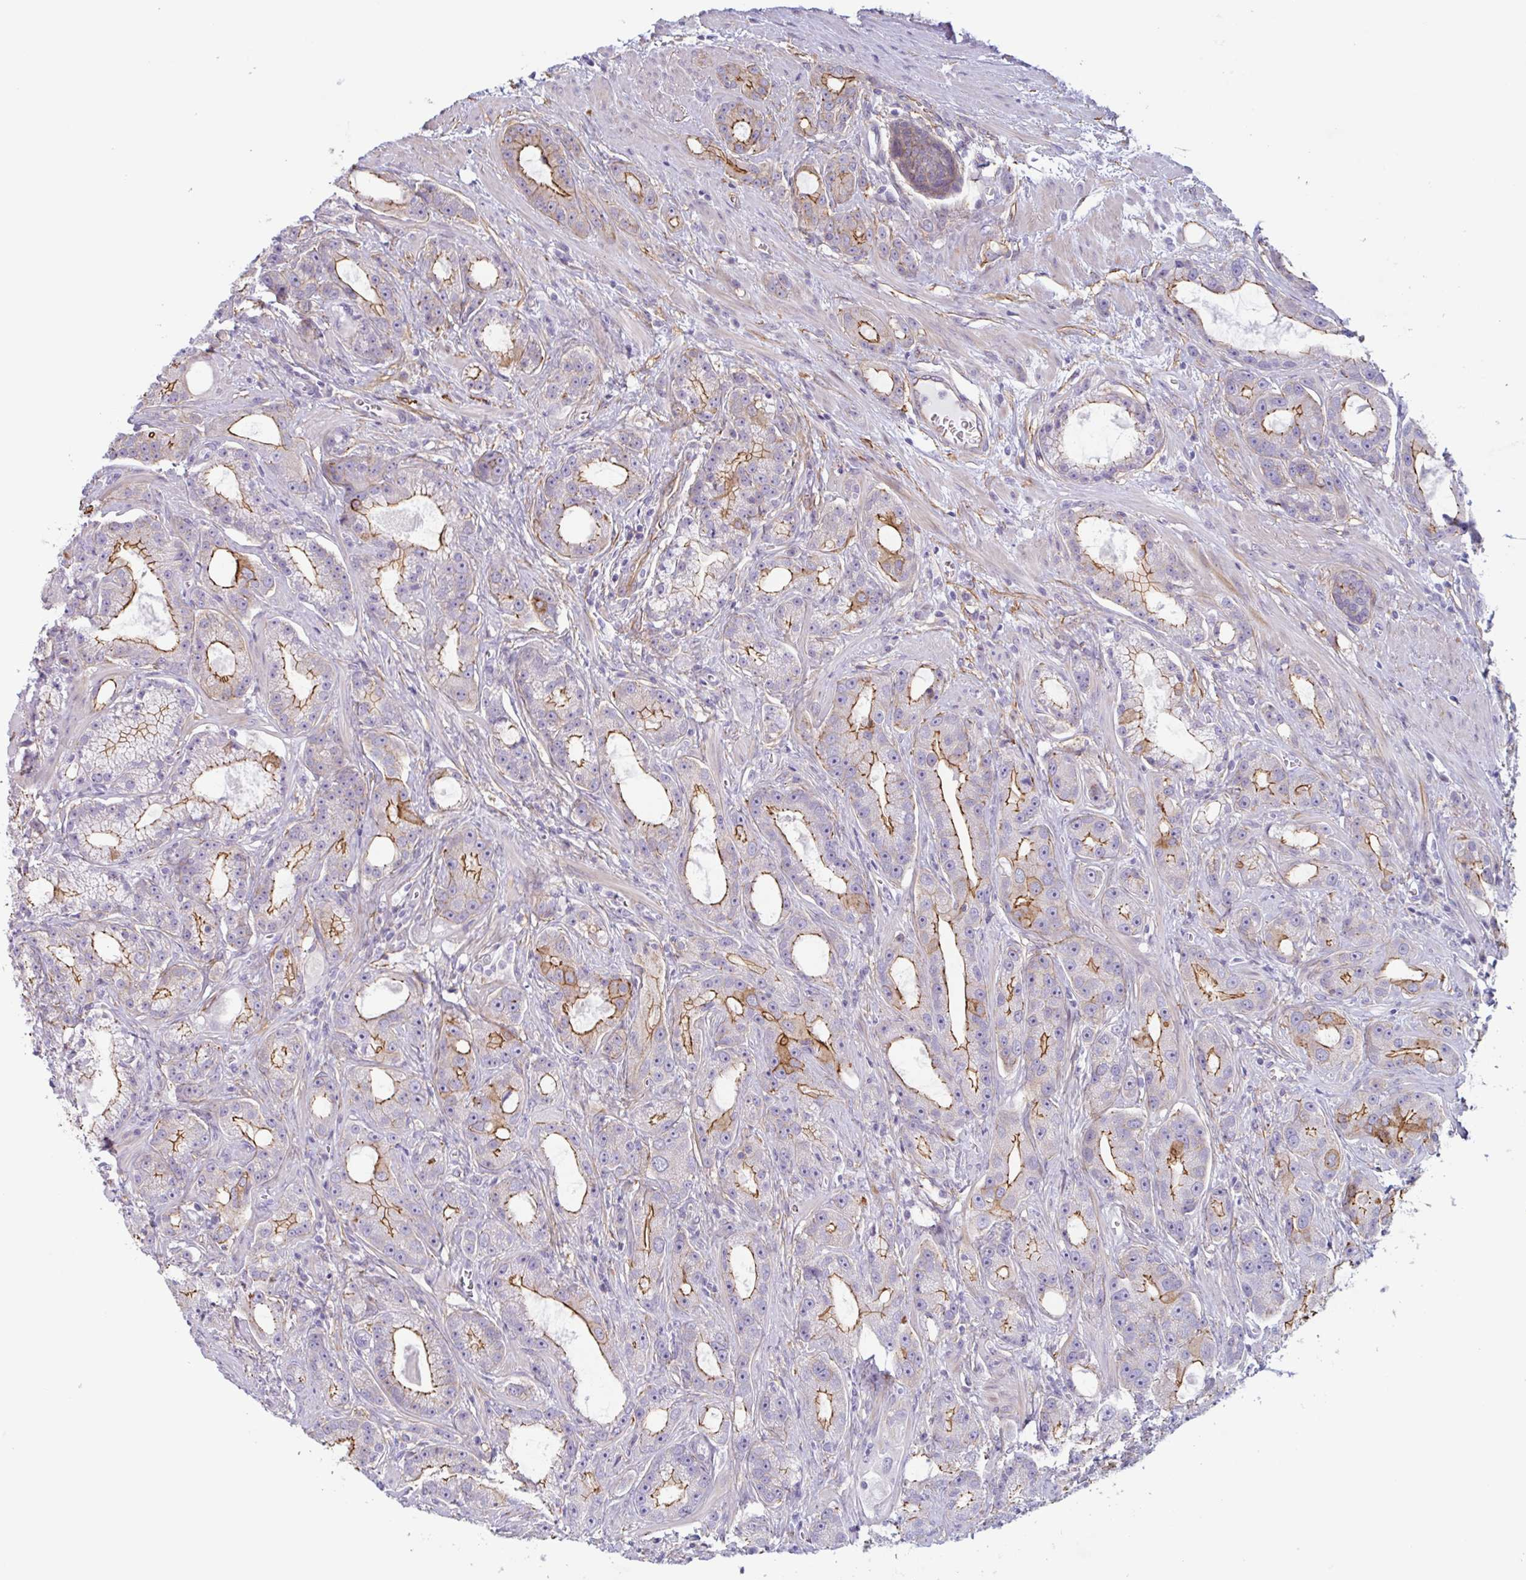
{"staining": {"intensity": "strong", "quantity": "25%-75%", "location": "cytoplasmic/membranous"}, "tissue": "prostate cancer", "cell_type": "Tumor cells", "image_type": "cancer", "snomed": [{"axis": "morphology", "description": "Adenocarcinoma, High grade"}, {"axis": "topography", "description": "Prostate"}], "caption": "Immunohistochemical staining of prostate cancer (adenocarcinoma (high-grade)) demonstrates high levels of strong cytoplasmic/membranous protein staining in approximately 25%-75% of tumor cells.", "gene": "MYH10", "patient": {"sex": "male", "age": 65}}